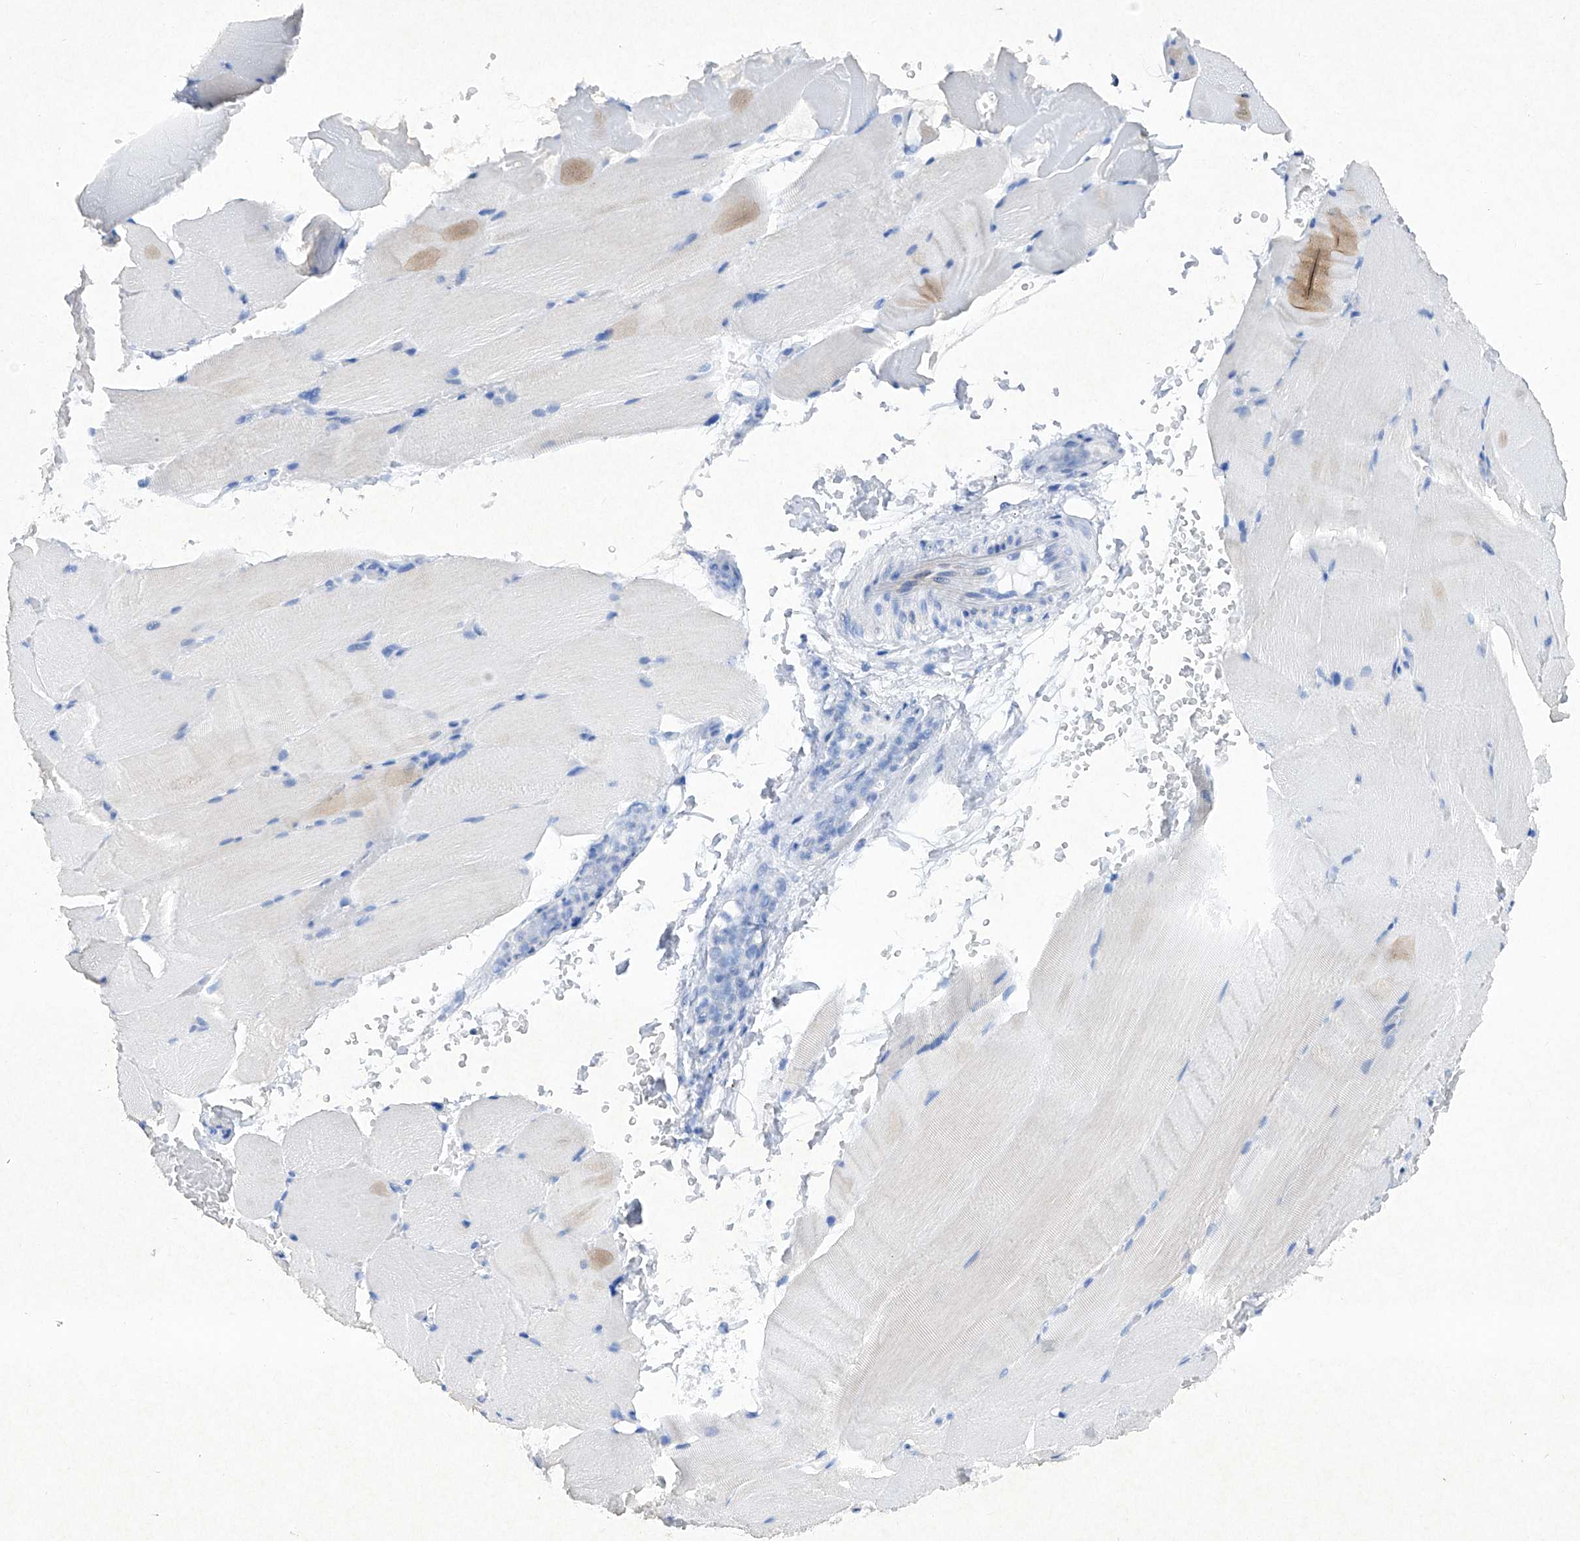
{"staining": {"intensity": "negative", "quantity": "none", "location": "none"}, "tissue": "skeletal muscle", "cell_type": "Myocytes", "image_type": "normal", "snomed": [{"axis": "morphology", "description": "Normal tissue, NOS"}, {"axis": "topography", "description": "Skeletal muscle"}, {"axis": "topography", "description": "Parathyroid gland"}], "caption": "Immunohistochemical staining of normal skeletal muscle demonstrates no significant expression in myocytes. (Stains: DAB (3,3'-diaminobenzidine) immunohistochemistry with hematoxylin counter stain, Microscopy: brightfield microscopy at high magnification).", "gene": "BARX2", "patient": {"sex": "female", "age": 37}}